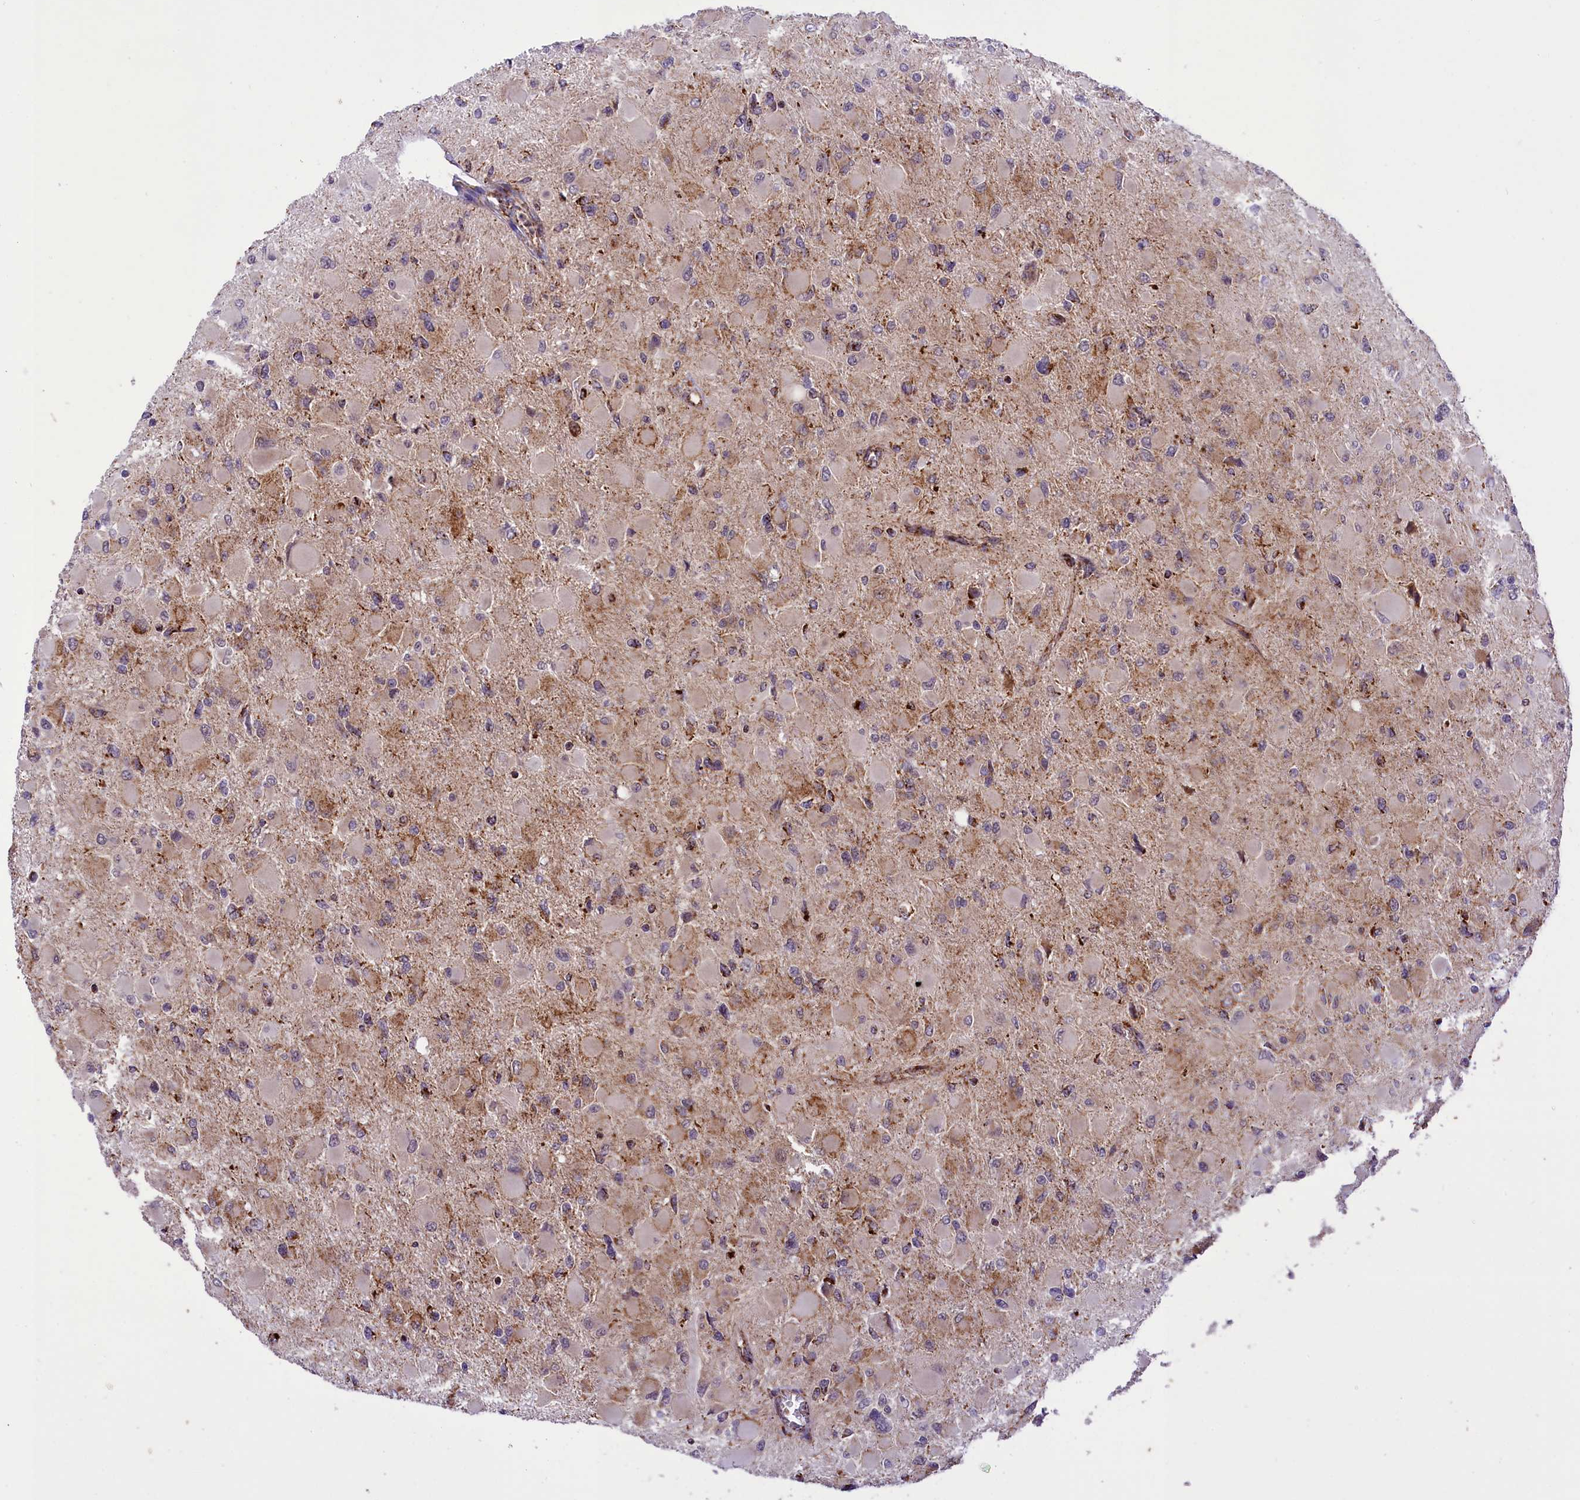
{"staining": {"intensity": "moderate", "quantity": "<25%", "location": "cytoplasmic/membranous"}, "tissue": "glioma", "cell_type": "Tumor cells", "image_type": "cancer", "snomed": [{"axis": "morphology", "description": "Glioma, malignant, High grade"}, {"axis": "topography", "description": "Cerebral cortex"}], "caption": "Immunohistochemistry (IHC) image of human glioma stained for a protein (brown), which exhibits low levels of moderate cytoplasmic/membranous positivity in about <25% of tumor cells.", "gene": "NDUFS5", "patient": {"sex": "female", "age": 36}}